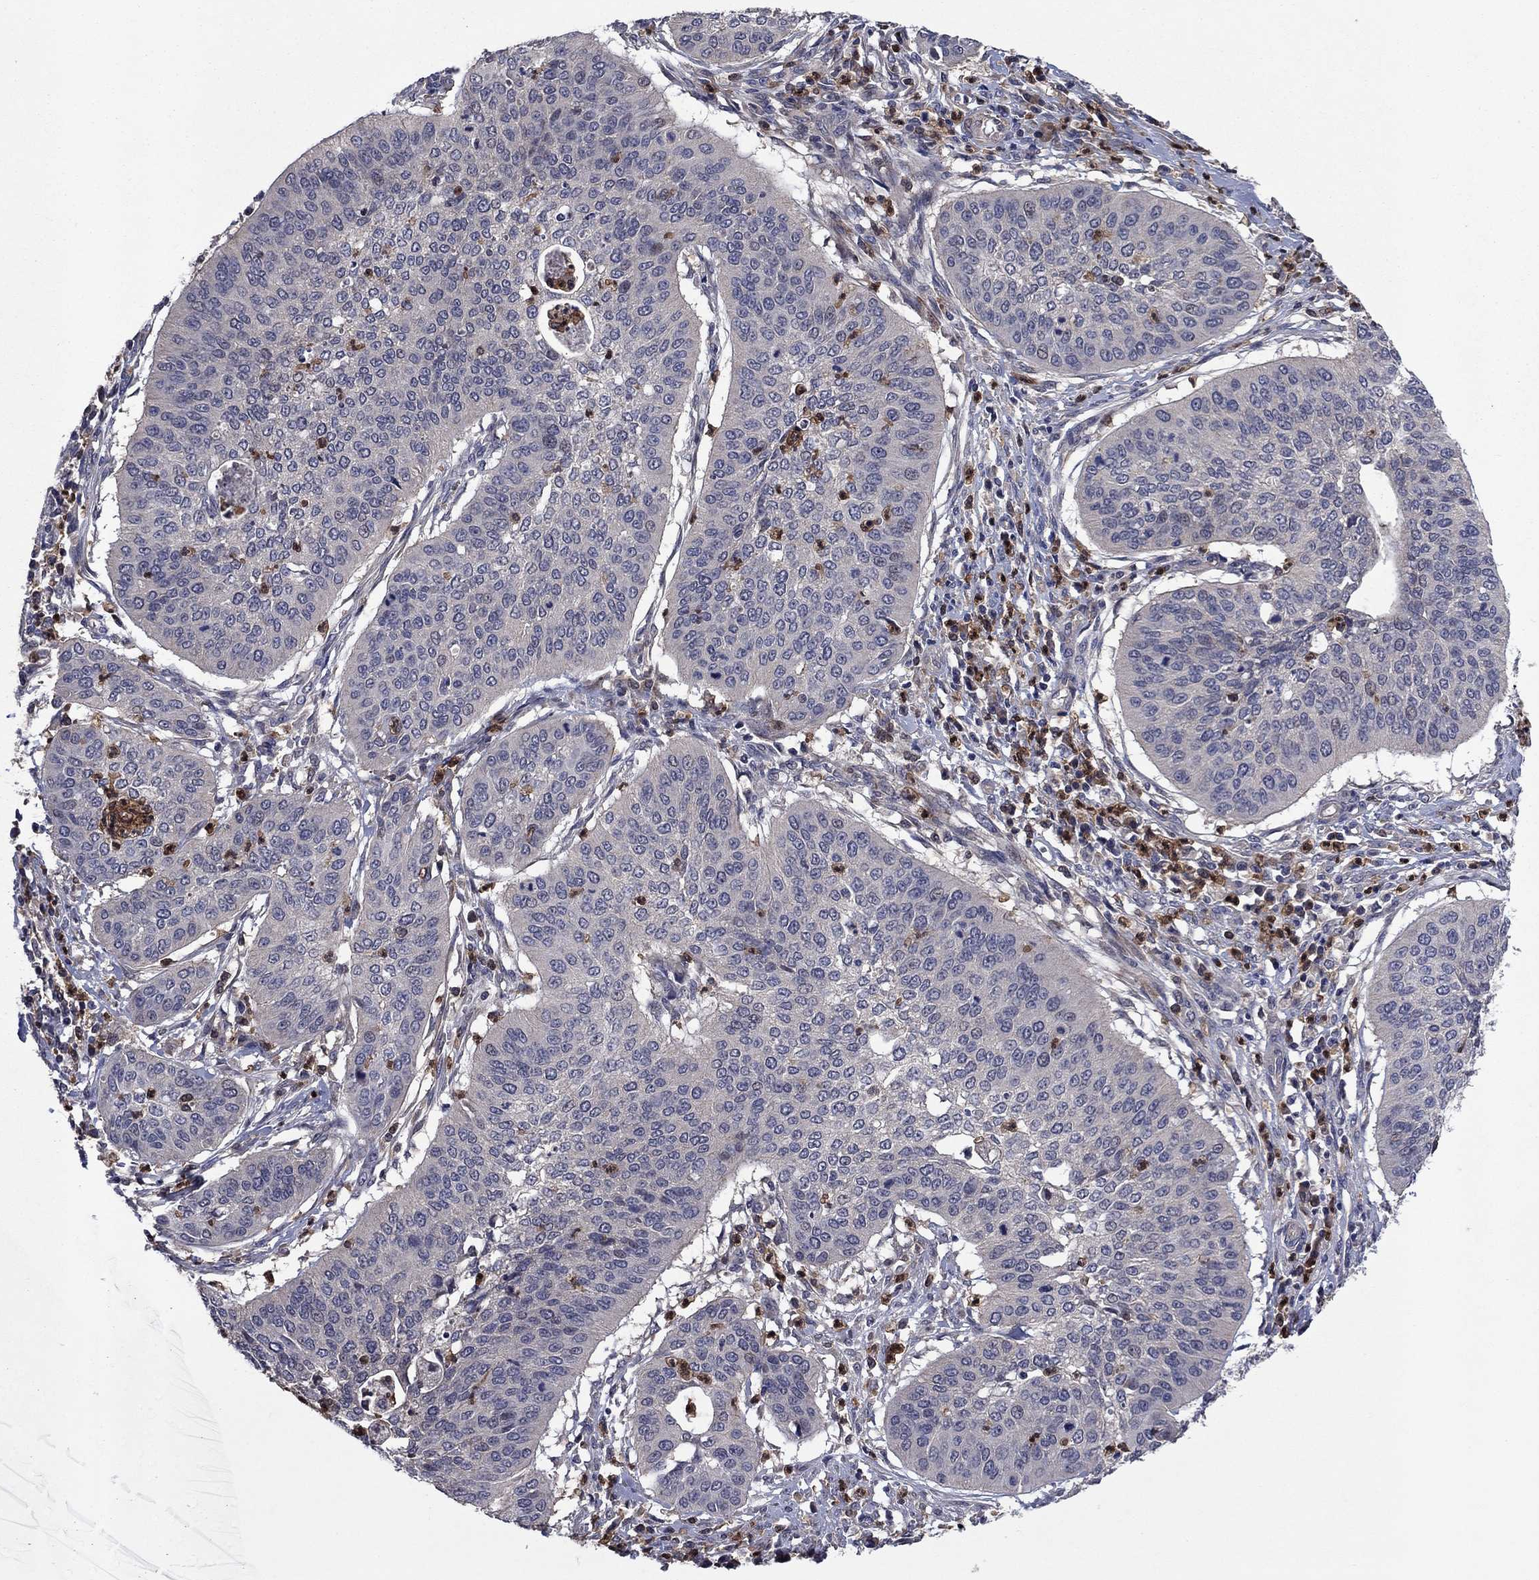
{"staining": {"intensity": "negative", "quantity": "none", "location": "none"}, "tissue": "cervical cancer", "cell_type": "Tumor cells", "image_type": "cancer", "snomed": [{"axis": "morphology", "description": "Normal tissue, NOS"}, {"axis": "morphology", "description": "Squamous cell carcinoma, NOS"}, {"axis": "topography", "description": "Cervix"}], "caption": "Human squamous cell carcinoma (cervical) stained for a protein using immunohistochemistry shows no positivity in tumor cells.", "gene": "MSRB1", "patient": {"sex": "female", "age": 39}}